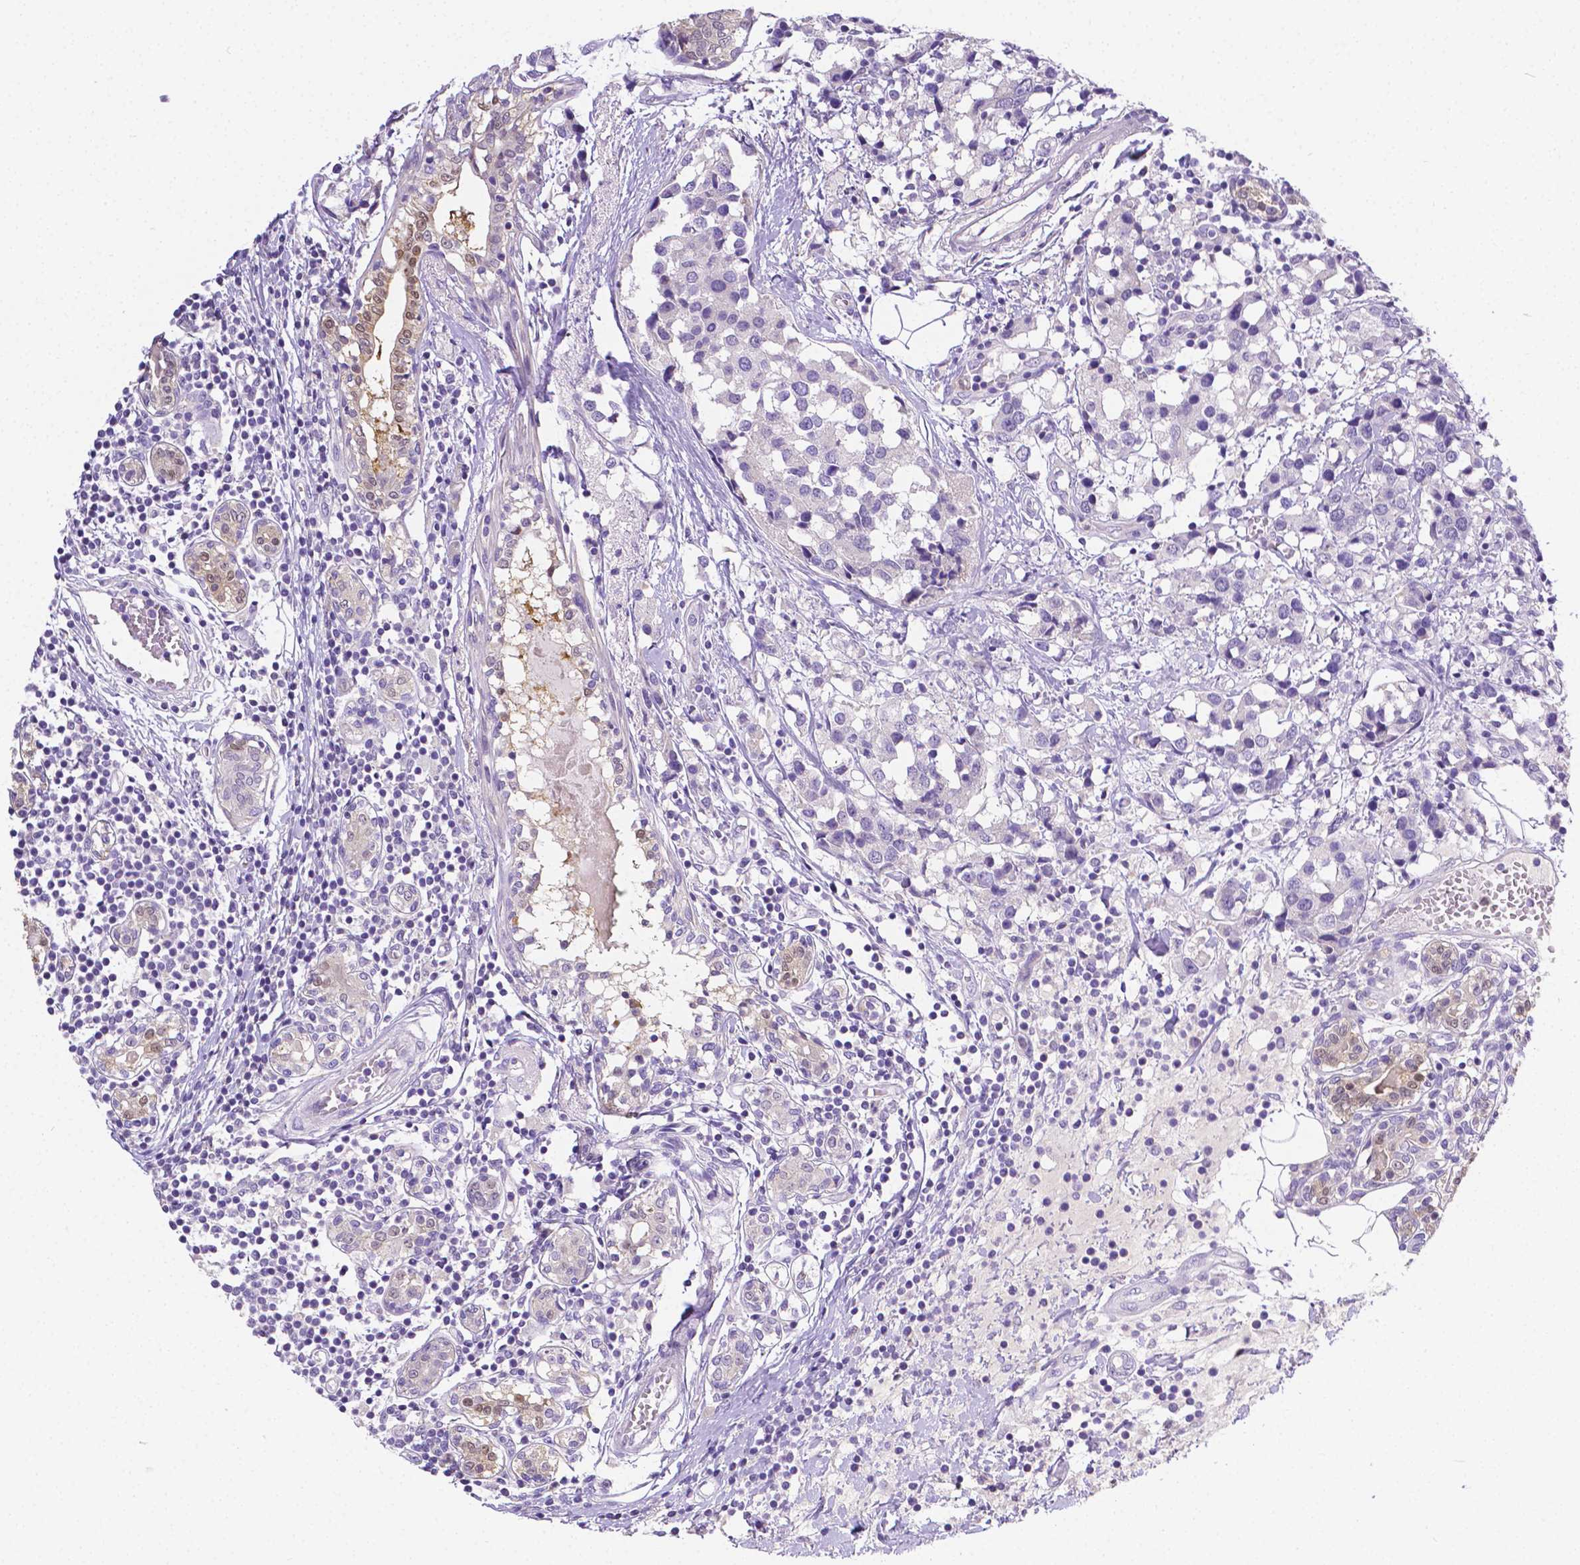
{"staining": {"intensity": "negative", "quantity": "none", "location": "none"}, "tissue": "breast cancer", "cell_type": "Tumor cells", "image_type": "cancer", "snomed": [{"axis": "morphology", "description": "Lobular carcinoma"}, {"axis": "topography", "description": "Breast"}], "caption": "Protein analysis of breast cancer demonstrates no significant positivity in tumor cells.", "gene": "NXPH2", "patient": {"sex": "female", "age": 59}}